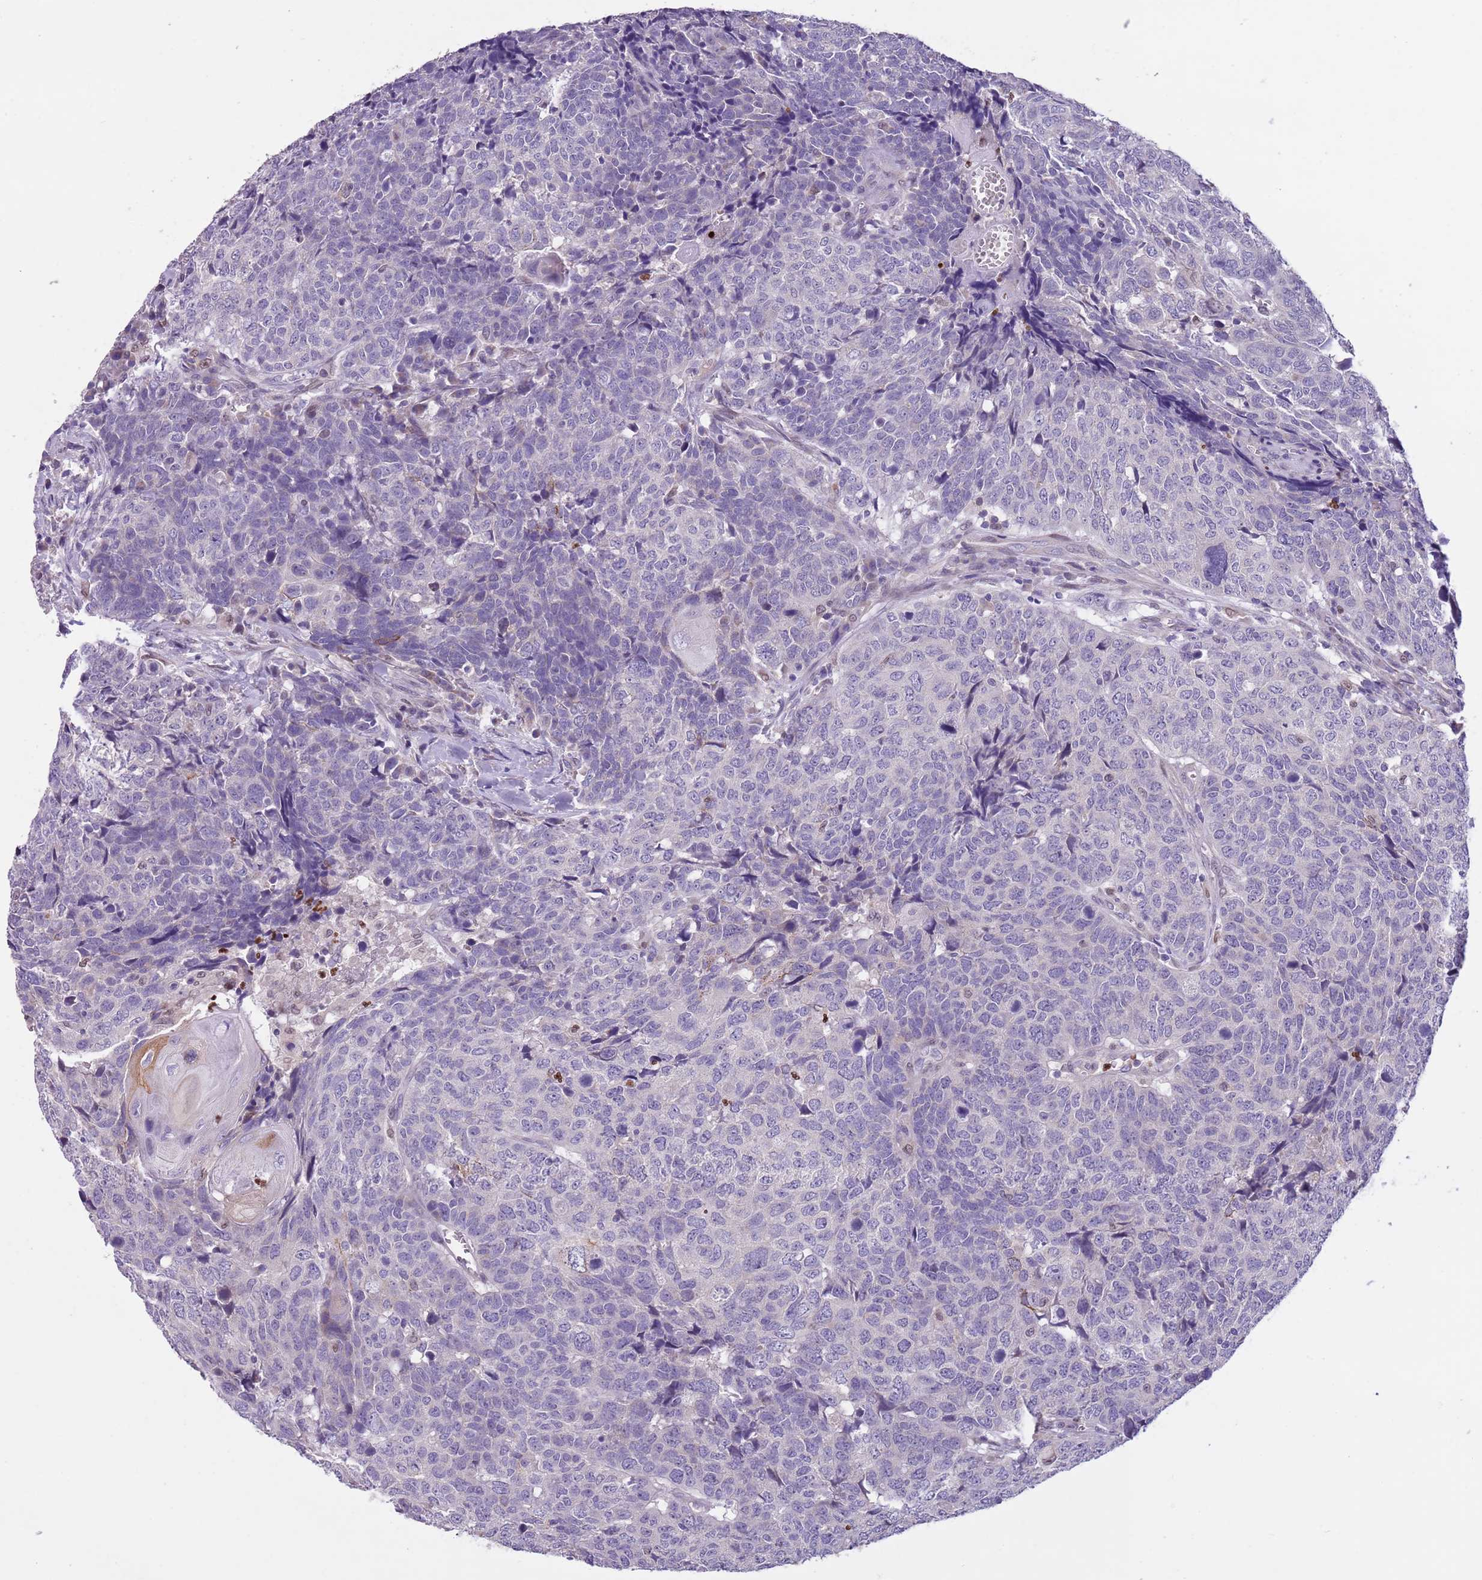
{"staining": {"intensity": "negative", "quantity": "none", "location": "none"}, "tissue": "head and neck cancer", "cell_type": "Tumor cells", "image_type": "cancer", "snomed": [{"axis": "morphology", "description": "Squamous cell carcinoma, NOS"}, {"axis": "topography", "description": "Head-Neck"}], "caption": "Immunohistochemistry (IHC) image of neoplastic tissue: human head and neck squamous cell carcinoma stained with DAB (3,3'-diaminobenzidine) demonstrates no significant protein staining in tumor cells.", "gene": "ADCY7", "patient": {"sex": "male", "age": 66}}